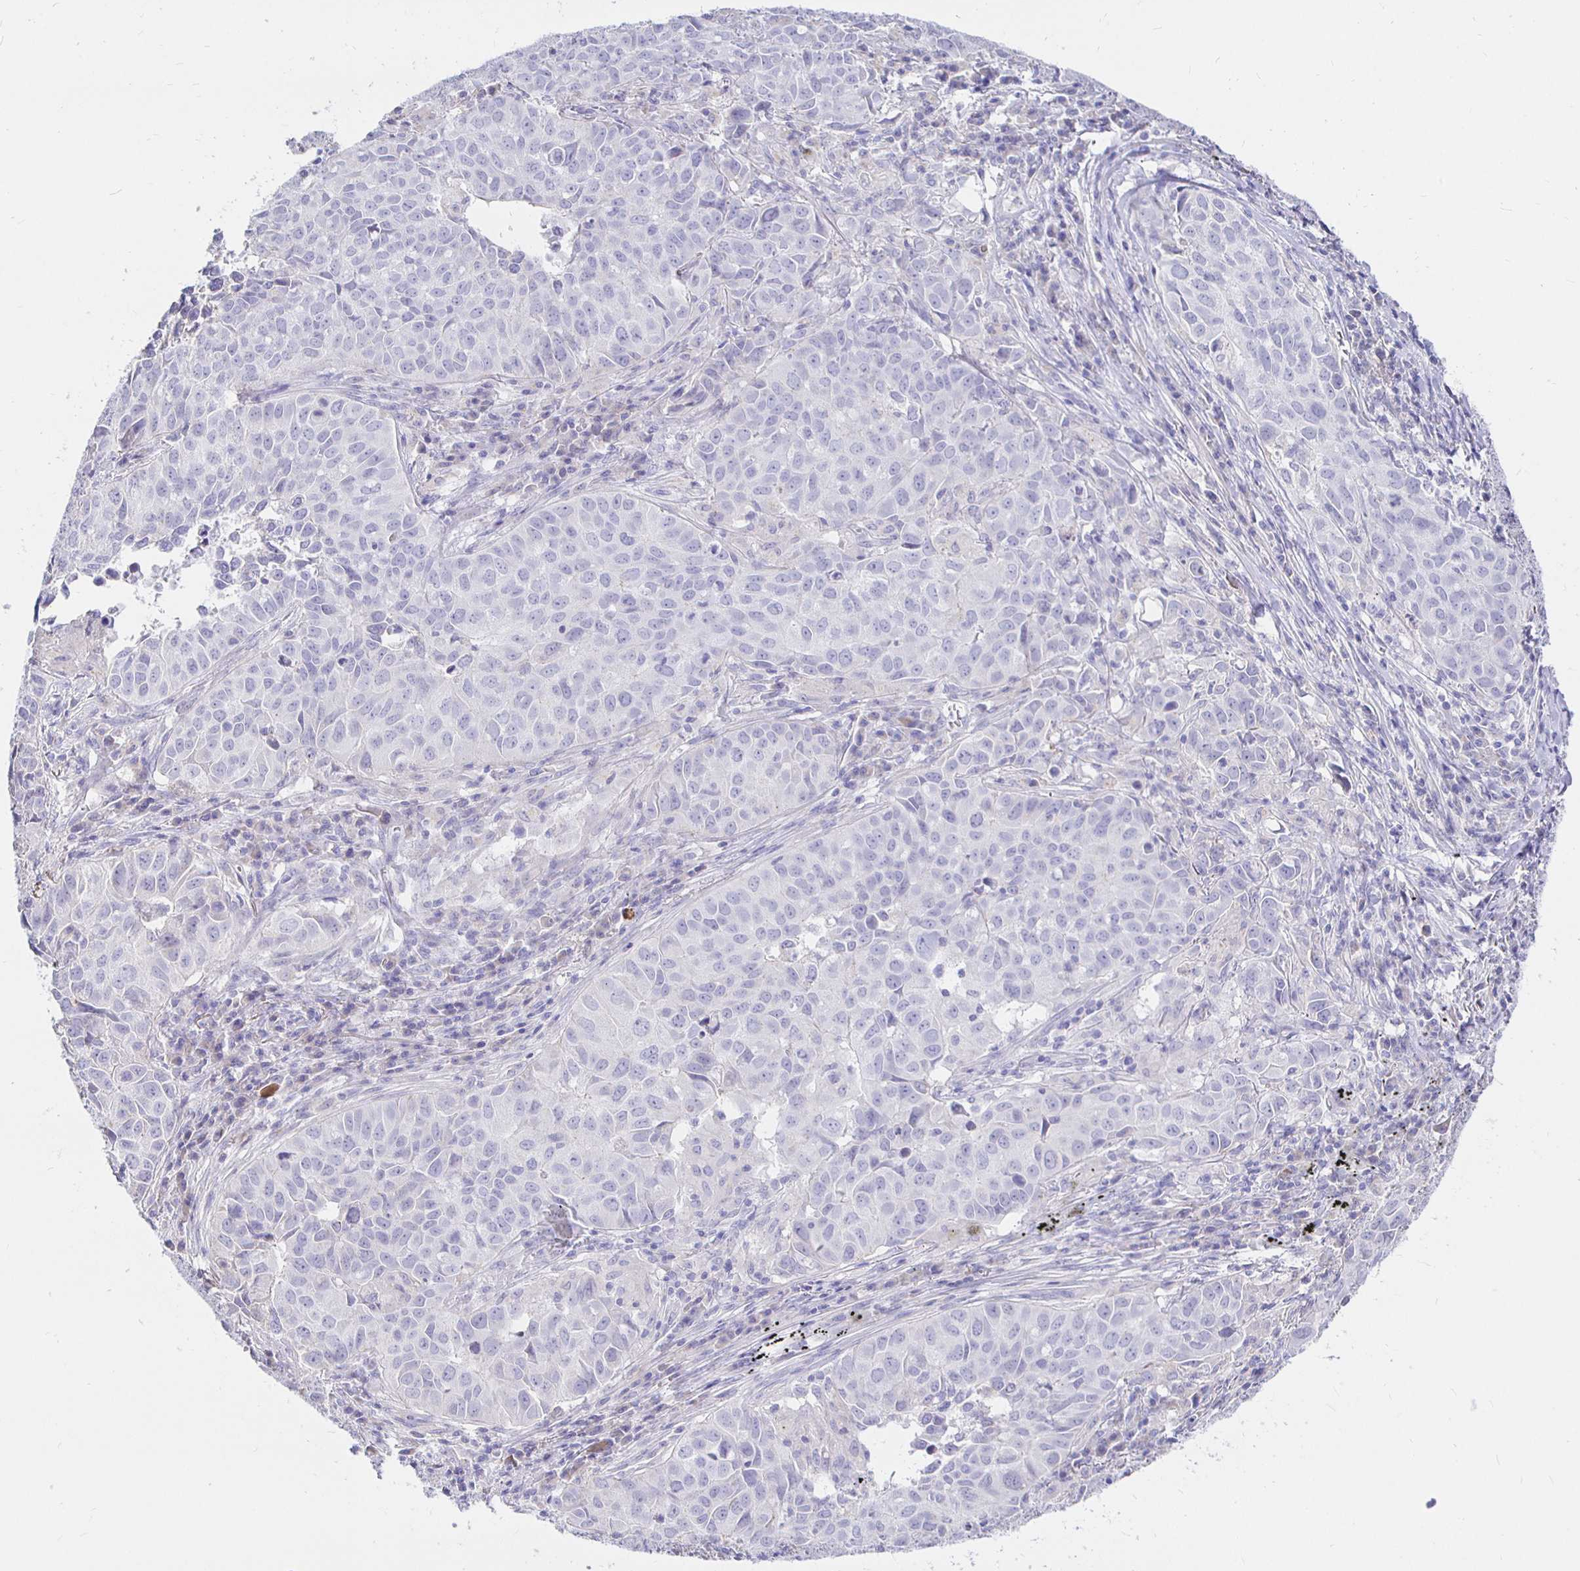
{"staining": {"intensity": "negative", "quantity": "none", "location": "none"}, "tissue": "lung cancer", "cell_type": "Tumor cells", "image_type": "cancer", "snomed": [{"axis": "morphology", "description": "Adenocarcinoma, NOS"}, {"axis": "topography", "description": "Lung"}], "caption": "Tumor cells are negative for protein expression in human lung adenocarcinoma. (Immunohistochemistry, brightfield microscopy, high magnification).", "gene": "NECAB1", "patient": {"sex": "female", "age": 50}}